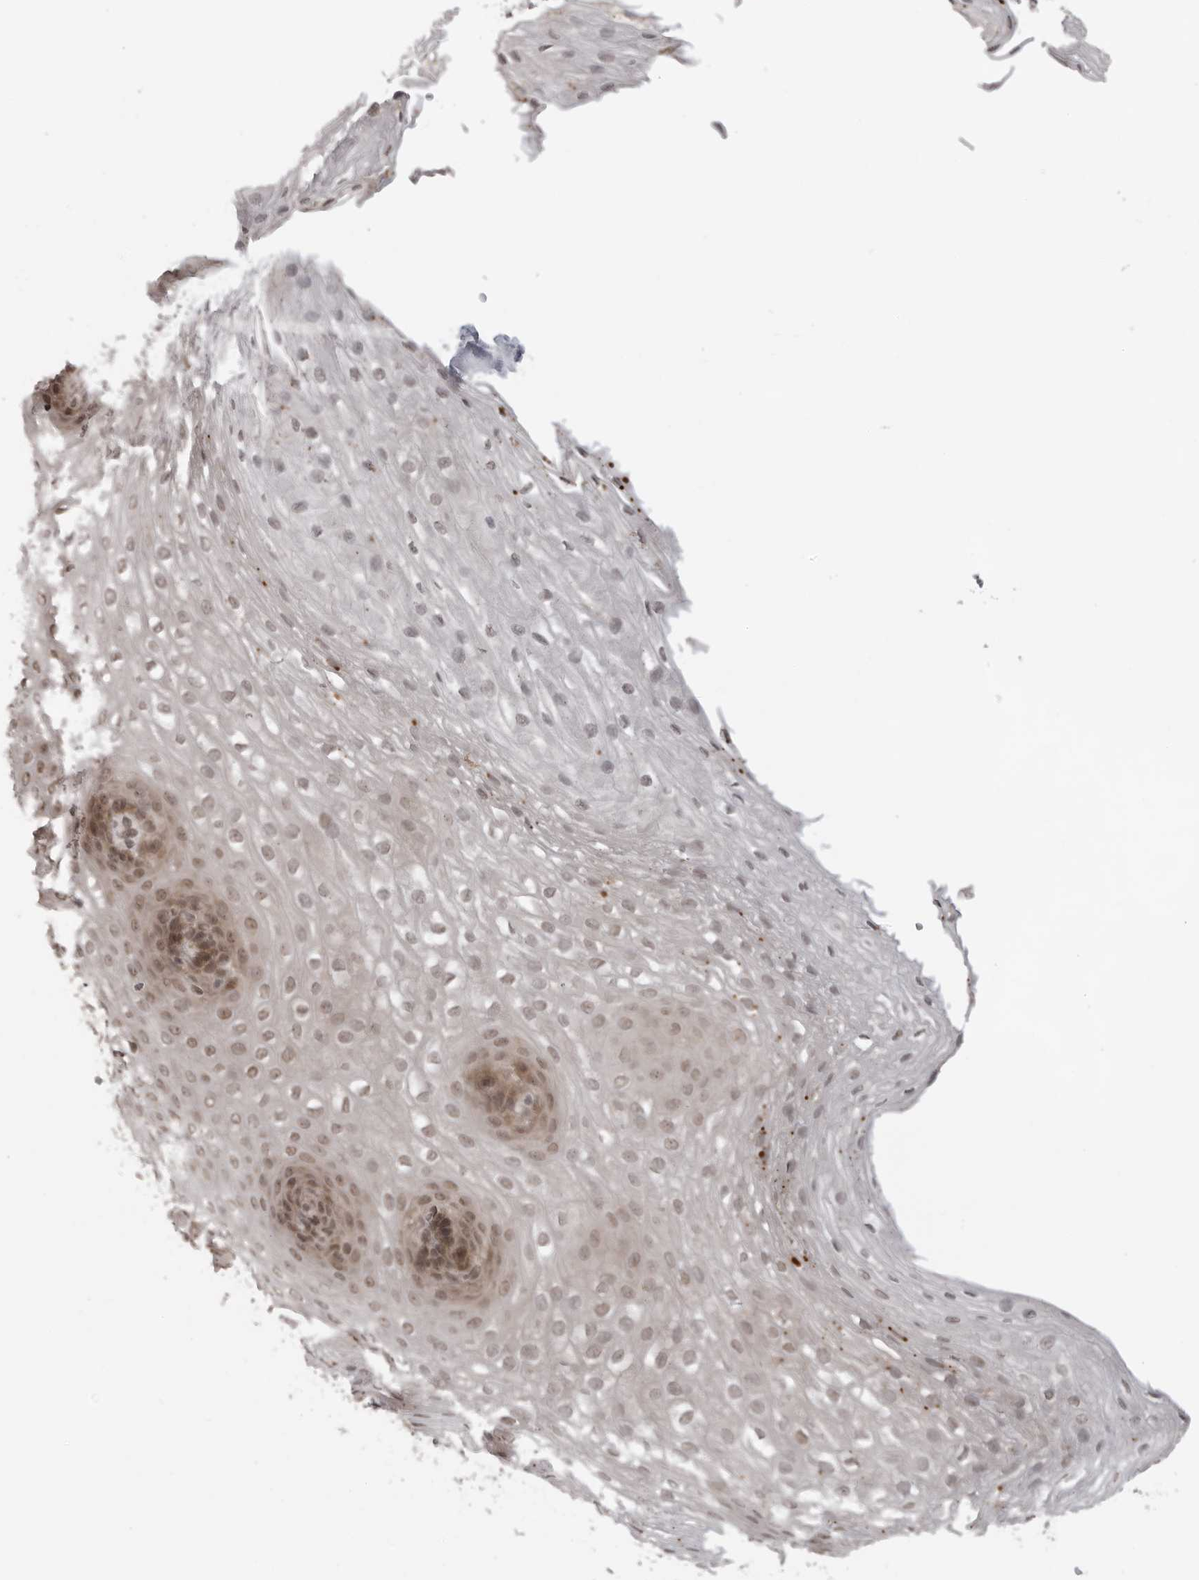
{"staining": {"intensity": "moderate", "quantity": "25%-75%", "location": "nuclear"}, "tissue": "esophagus", "cell_type": "Squamous epithelial cells", "image_type": "normal", "snomed": [{"axis": "morphology", "description": "Normal tissue, NOS"}, {"axis": "topography", "description": "Esophagus"}], "caption": "Immunohistochemistry (IHC) histopathology image of unremarkable esophagus: esophagus stained using immunohistochemistry (IHC) shows medium levels of moderate protein expression localized specifically in the nuclear of squamous epithelial cells, appearing as a nuclear brown color.", "gene": "PEG3", "patient": {"sex": "female", "age": 66}}